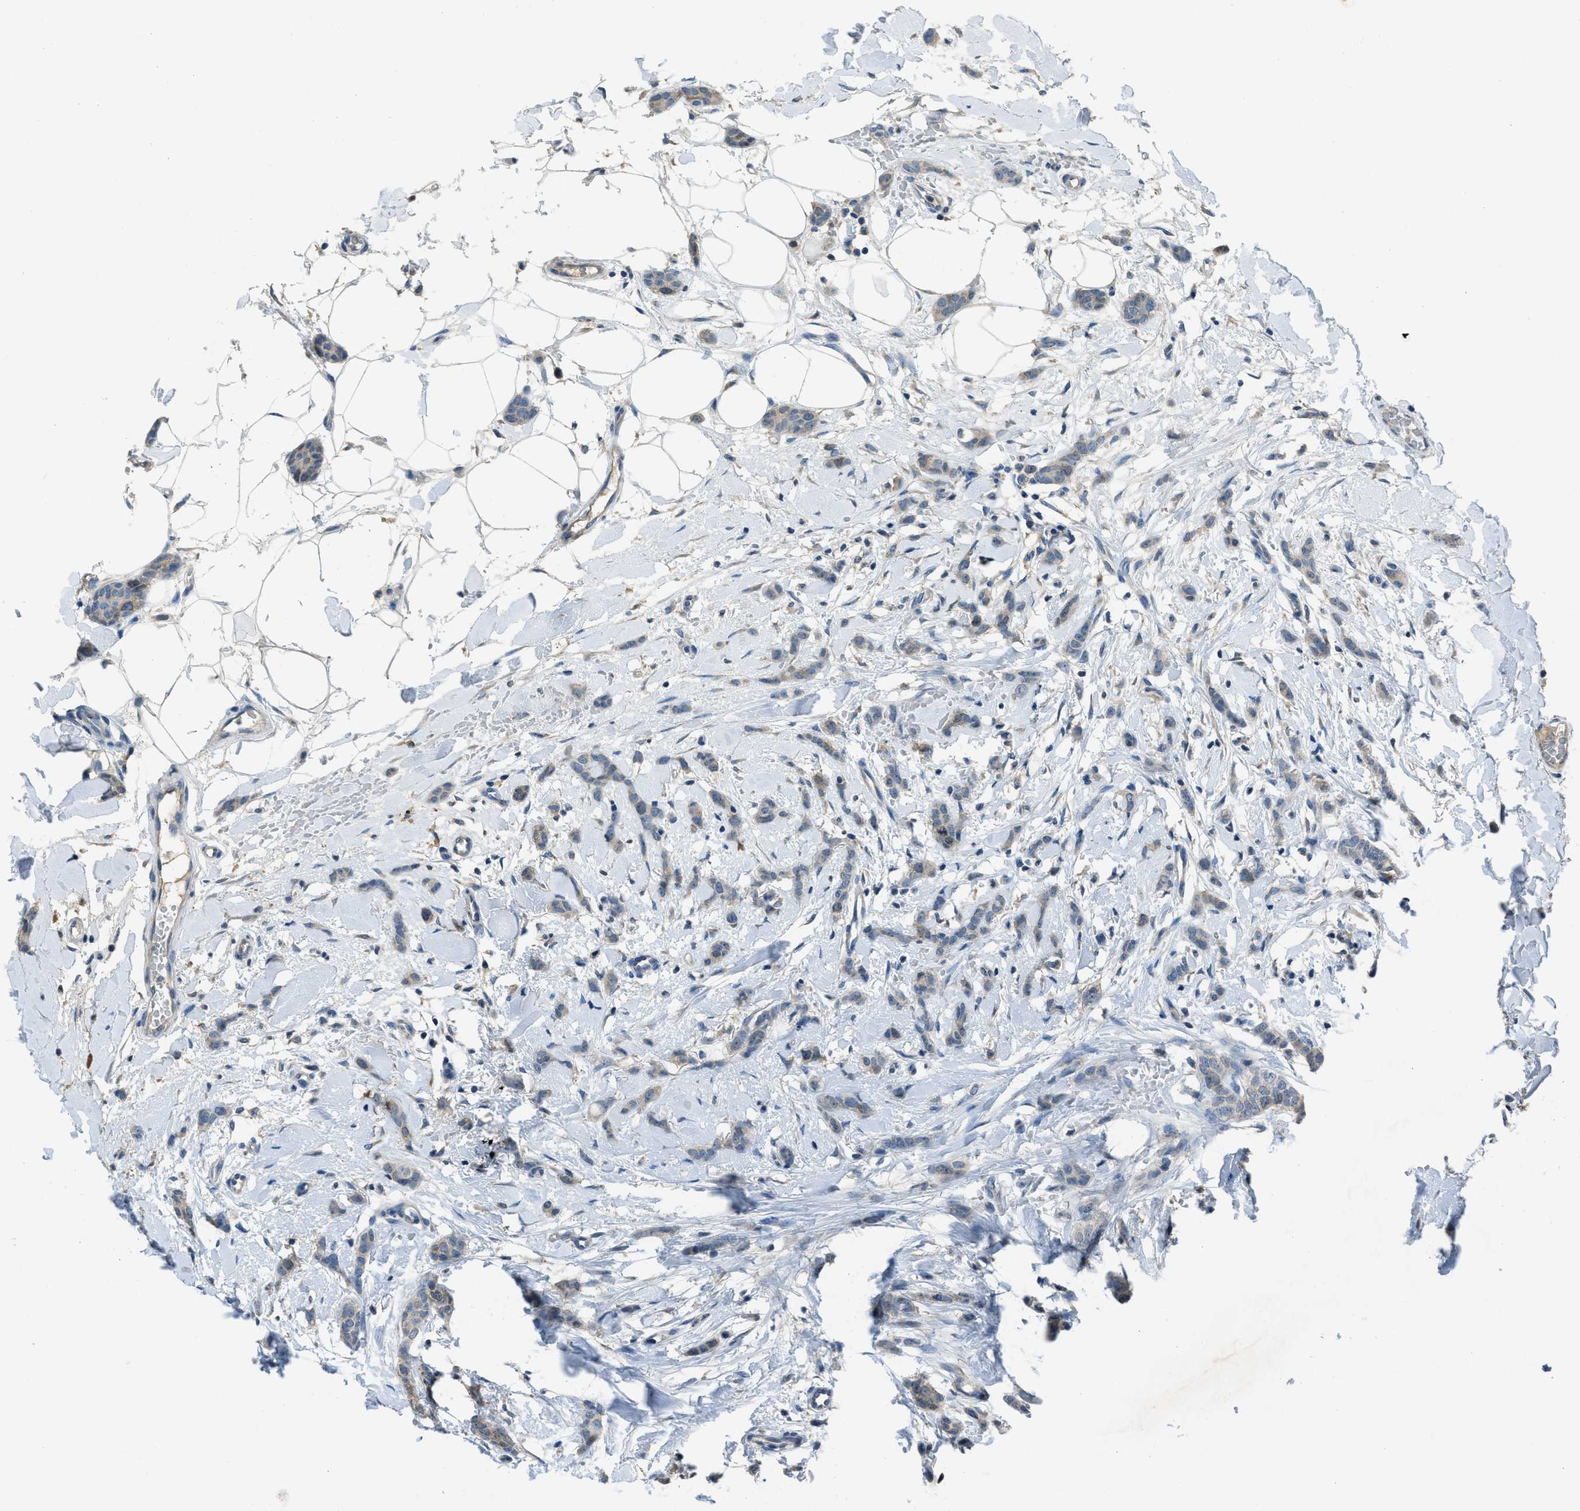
{"staining": {"intensity": "weak", "quantity": ">75%", "location": "cytoplasmic/membranous"}, "tissue": "breast cancer", "cell_type": "Tumor cells", "image_type": "cancer", "snomed": [{"axis": "morphology", "description": "Lobular carcinoma"}, {"axis": "topography", "description": "Skin"}, {"axis": "topography", "description": "Breast"}], "caption": "Lobular carcinoma (breast) tissue shows weak cytoplasmic/membranous positivity in about >75% of tumor cells, visualized by immunohistochemistry. Immunohistochemistry (ihc) stains the protein of interest in brown and the nuclei are stained blue.", "gene": "MIS18A", "patient": {"sex": "female", "age": 46}}